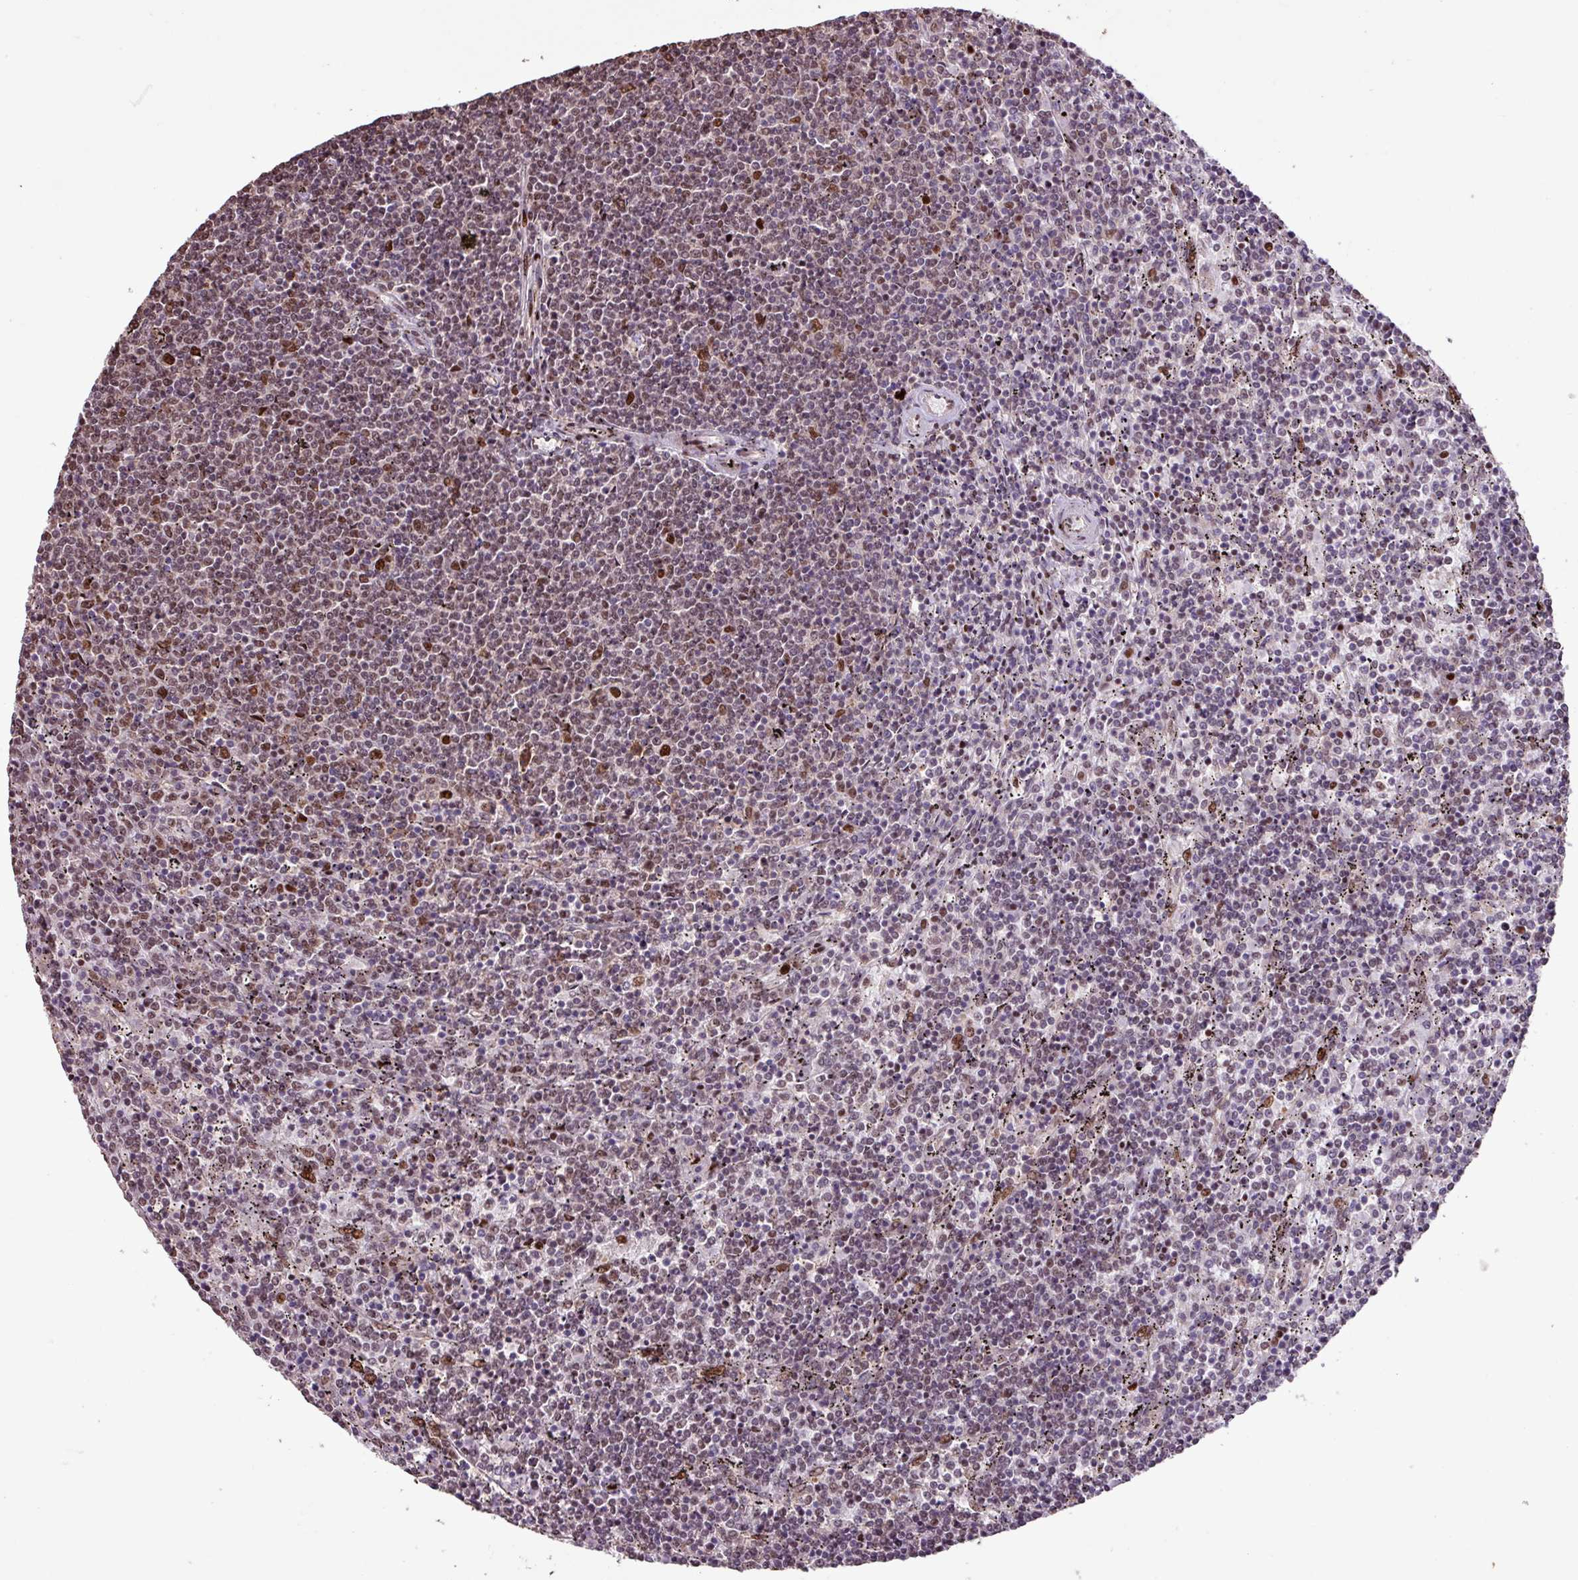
{"staining": {"intensity": "weak", "quantity": "<25%", "location": "nuclear"}, "tissue": "lymphoma", "cell_type": "Tumor cells", "image_type": "cancer", "snomed": [{"axis": "morphology", "description": "Malignant lymphoma, non-Hodgkin's type, Low grade"}, {"axis": "topography", "description": "Spleen"}], "caption": "Tumor cells show no significant staining in malignant lymphoma, non-Hodgkin's type (low-grade).", "gene": "ZNF709", "patient": {"sex": "female", "age": 50}}